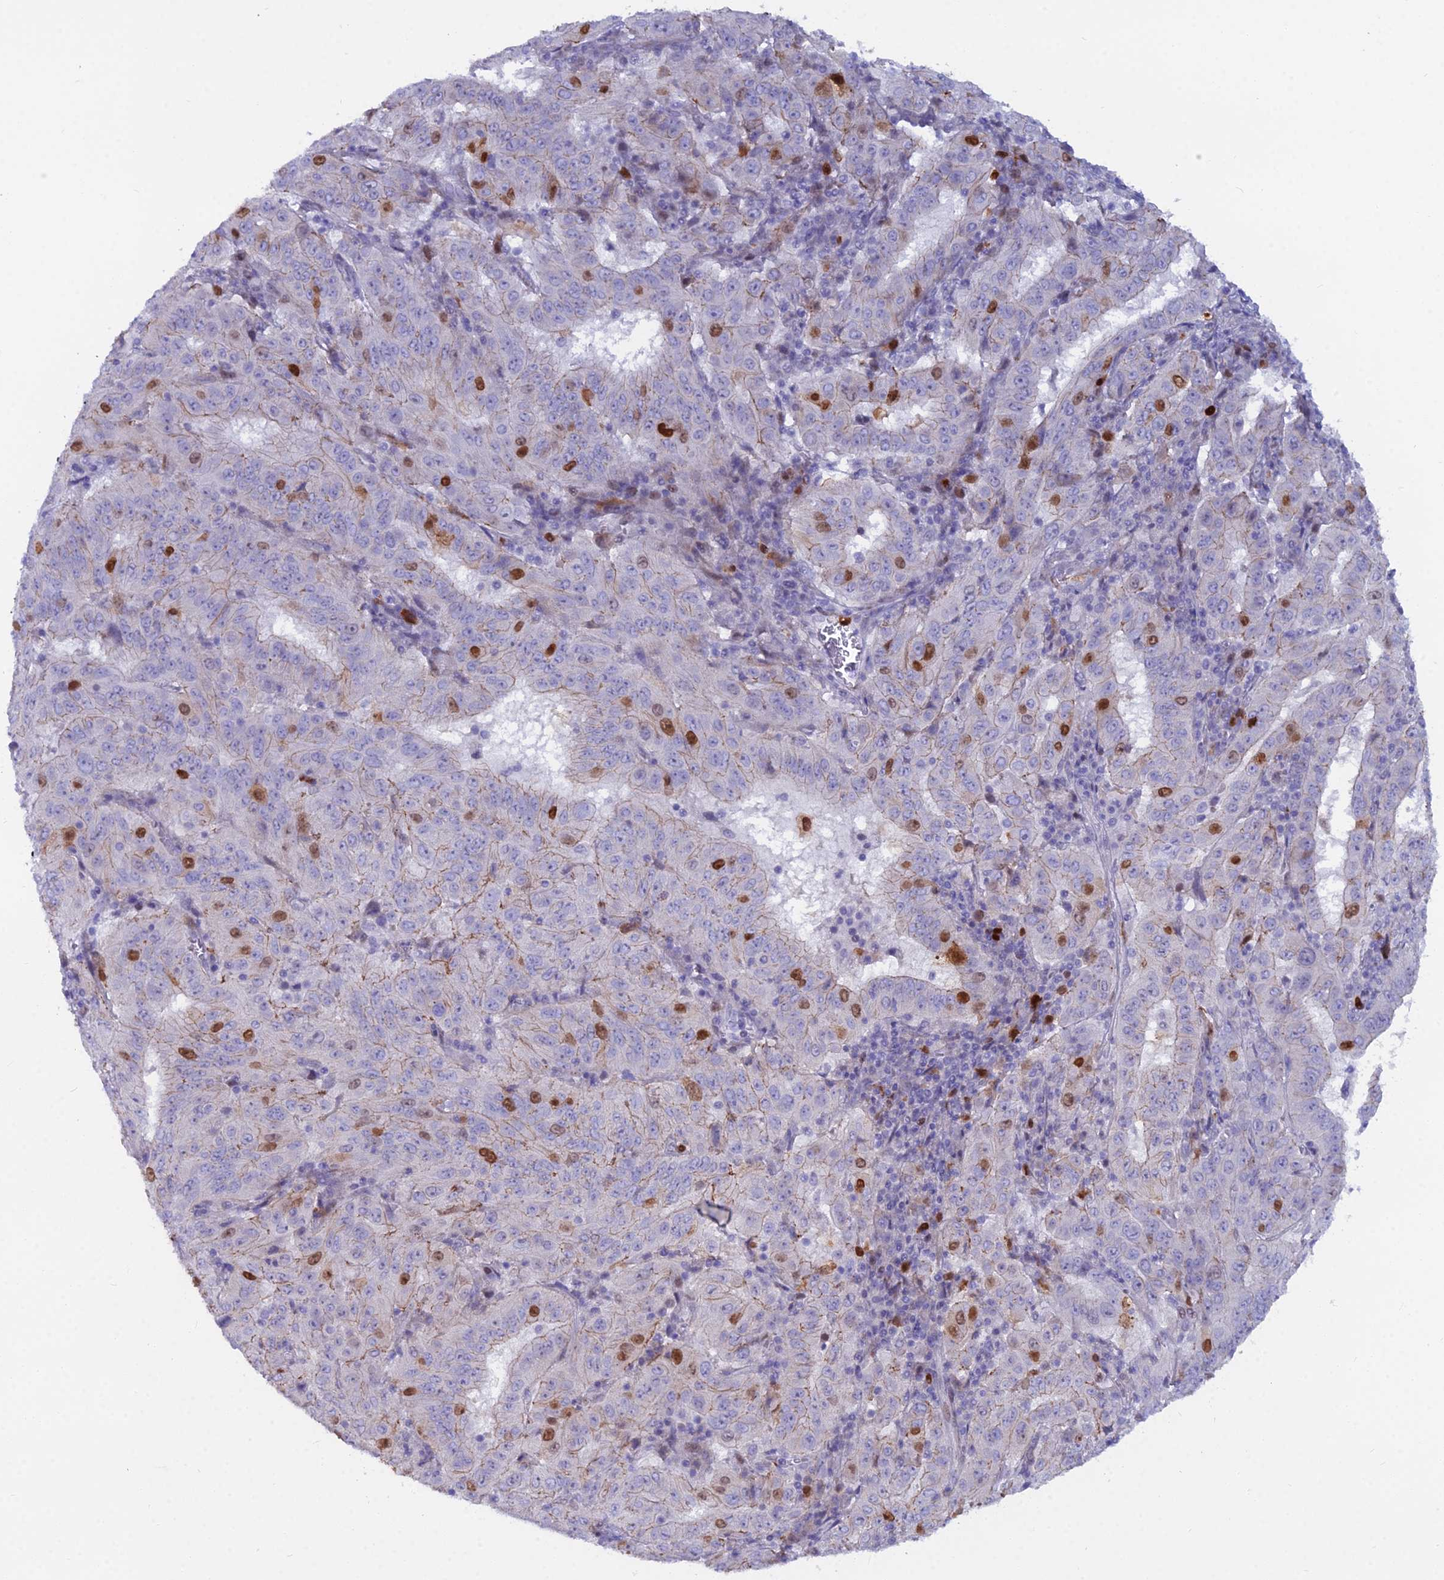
{"staining": {"intensity": "strong", "quantity": "<25%", "location": "nuclear"}, "tissue": "pancreatic cancer", "cell_type": "Tumor cells", "image_type": "cancer", "snomed": [{"axis": "morphology", "description": "Adenocarcinoma, NOS"}, {"axis": "topography", "description": "Pancreas"}], "caption": "Immunohistochemistry micrograph of human pancreatic cancer stained for a protein (brown), which displays medium levels of strong nuclear staining in about <25% of tumor cells.", "gene": "NUSAP1", "patient": {"sex": "male", "age": 63}}